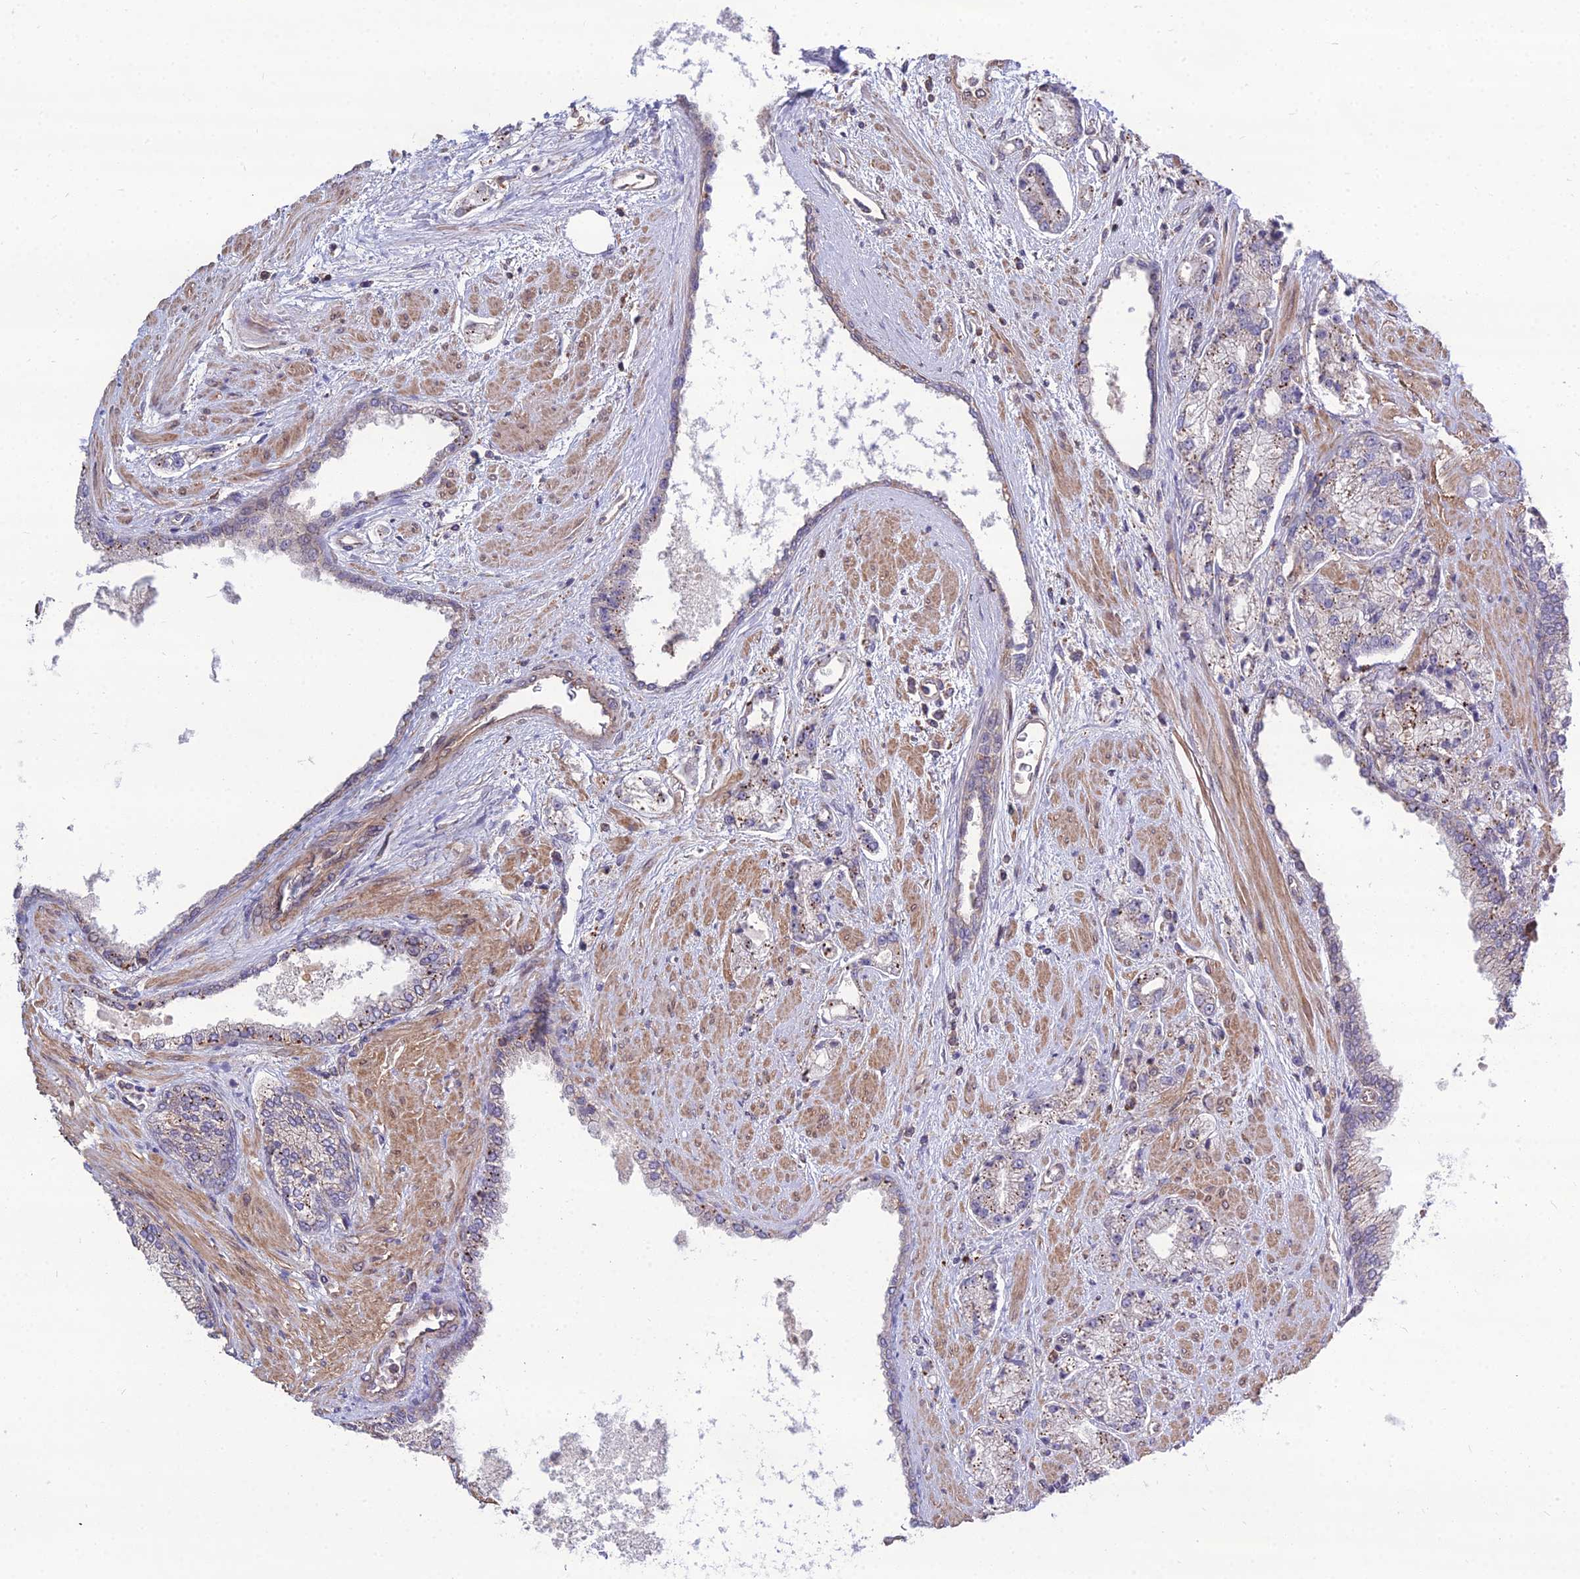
{"staining": {"intensity": "weak", "quantity": "<25%", "location": "cytoplasmic/membranous"}, "tissue": "prostate cancer", "cell_type": "Tumor cells", "image_type": "cancer", "snomed": [{"axis": "morphology", "description": "Adenocarcinoma, High grade"}, {"axis": "topography", "description": "Prostate"}], "caption": "The histopathology image shows no staining of tumor cells in prostate adenocarcinoma (high-grade).", "gene": "TSPYL2", "patient": {"sex": "male", "age": 67}}